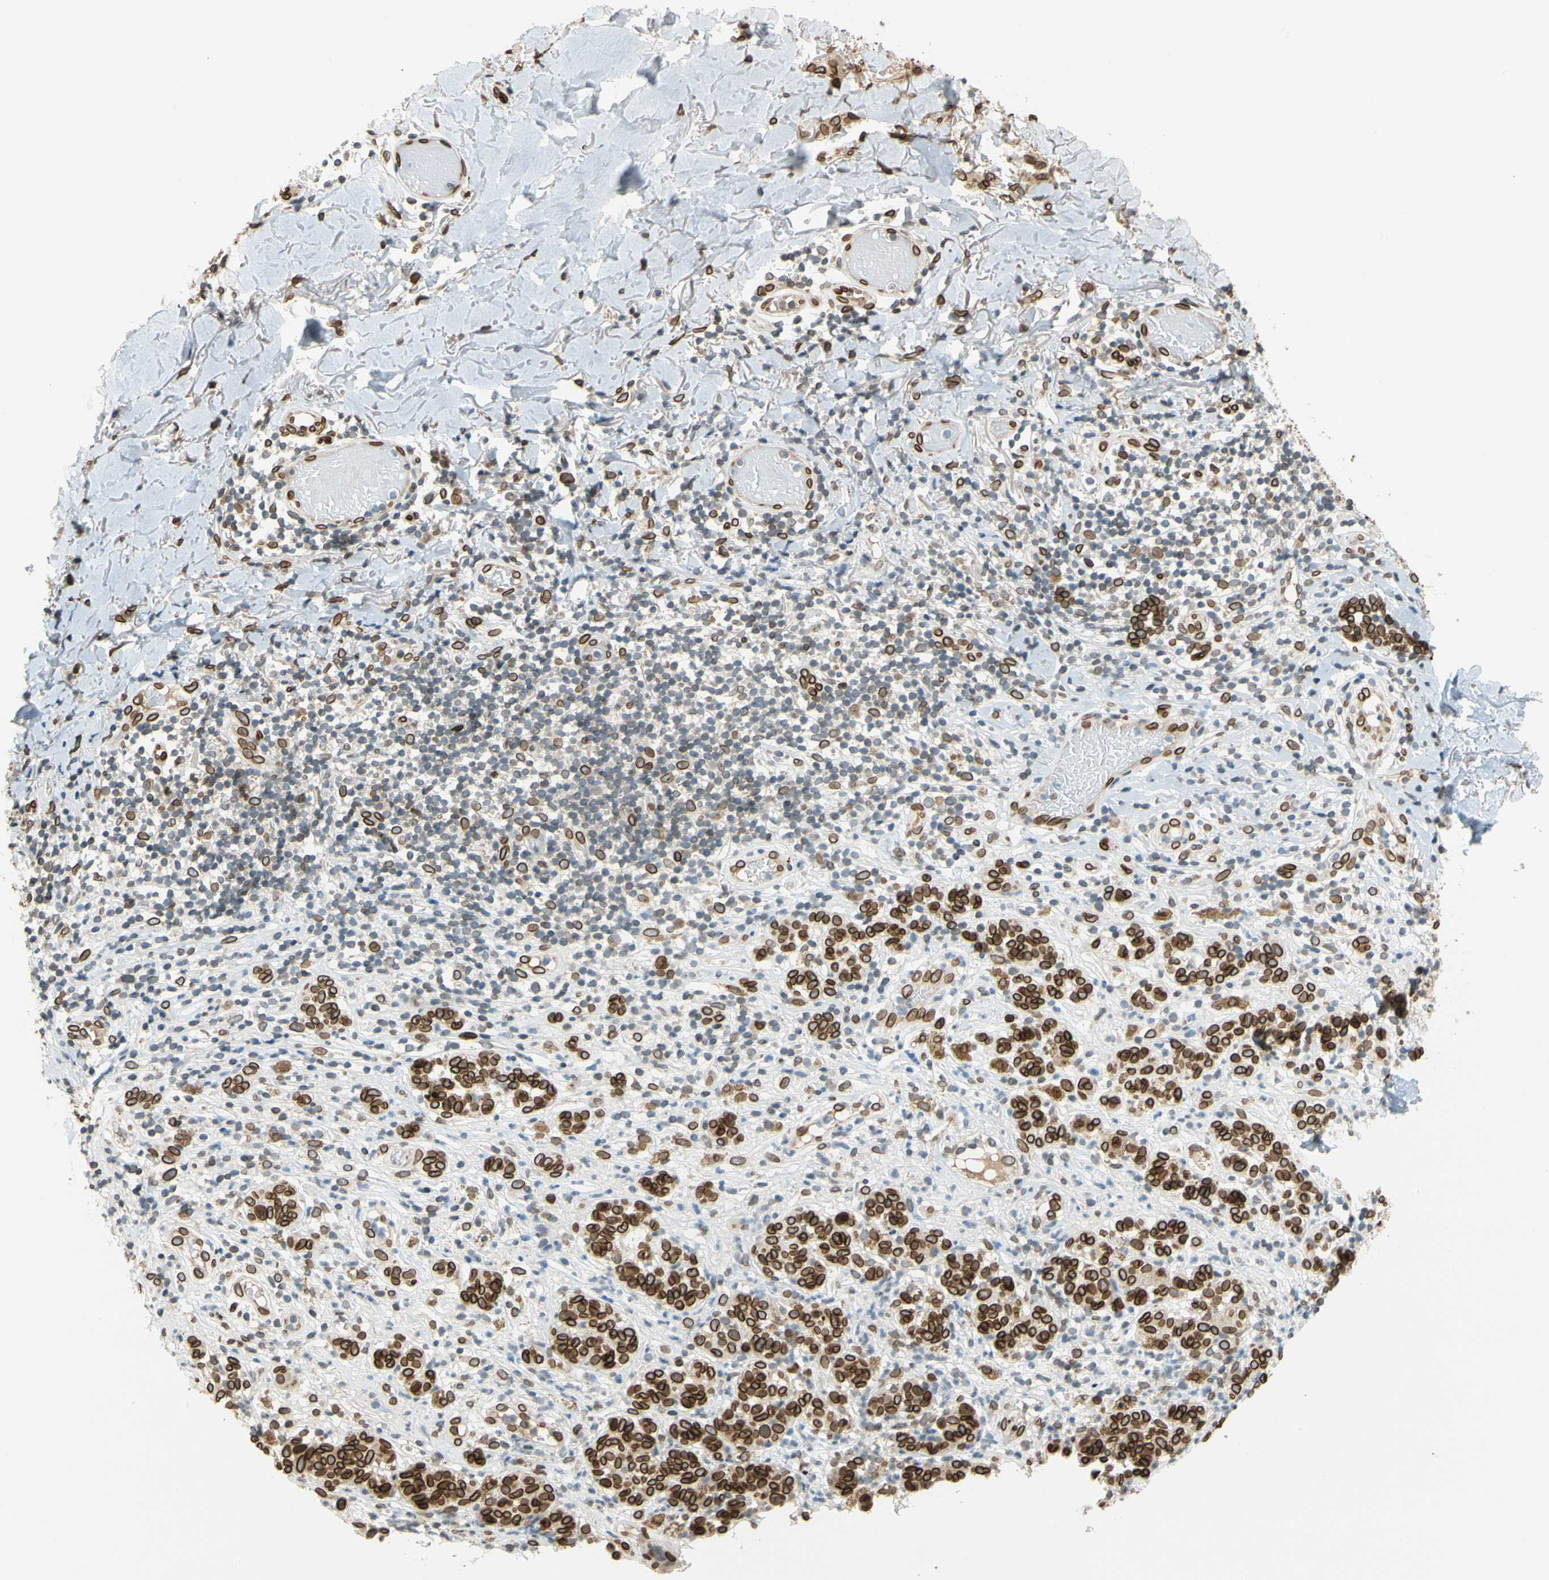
{"staining": {"intensity": "strong", "quantity": ">75%", "location": "cytoplasmic/membranous,nuclear"}, "tissue": "melanoma", "cell_type": "Tumor cells", "image_type": "cancer", "snomed": [{"axis": "morphology", "description": "Malignant melanoma, NOS"}, {"axis": "topography", "description": "Skin"}], "caption": "Brown immunohistochemical staining in human malignant melanoma displays strong cytoplasmic/membranous and nuclear staining in approximately >75% of tumor cells. The staining was performed using DAB (3,3'-diaminobenzidine) to visualize the protein expression in brown, while the nuclei were stained in blue with hematoxylin (Magnification: 20x).", "gene": "SUN1", "patient": {"sex": "male", "age": 64}}